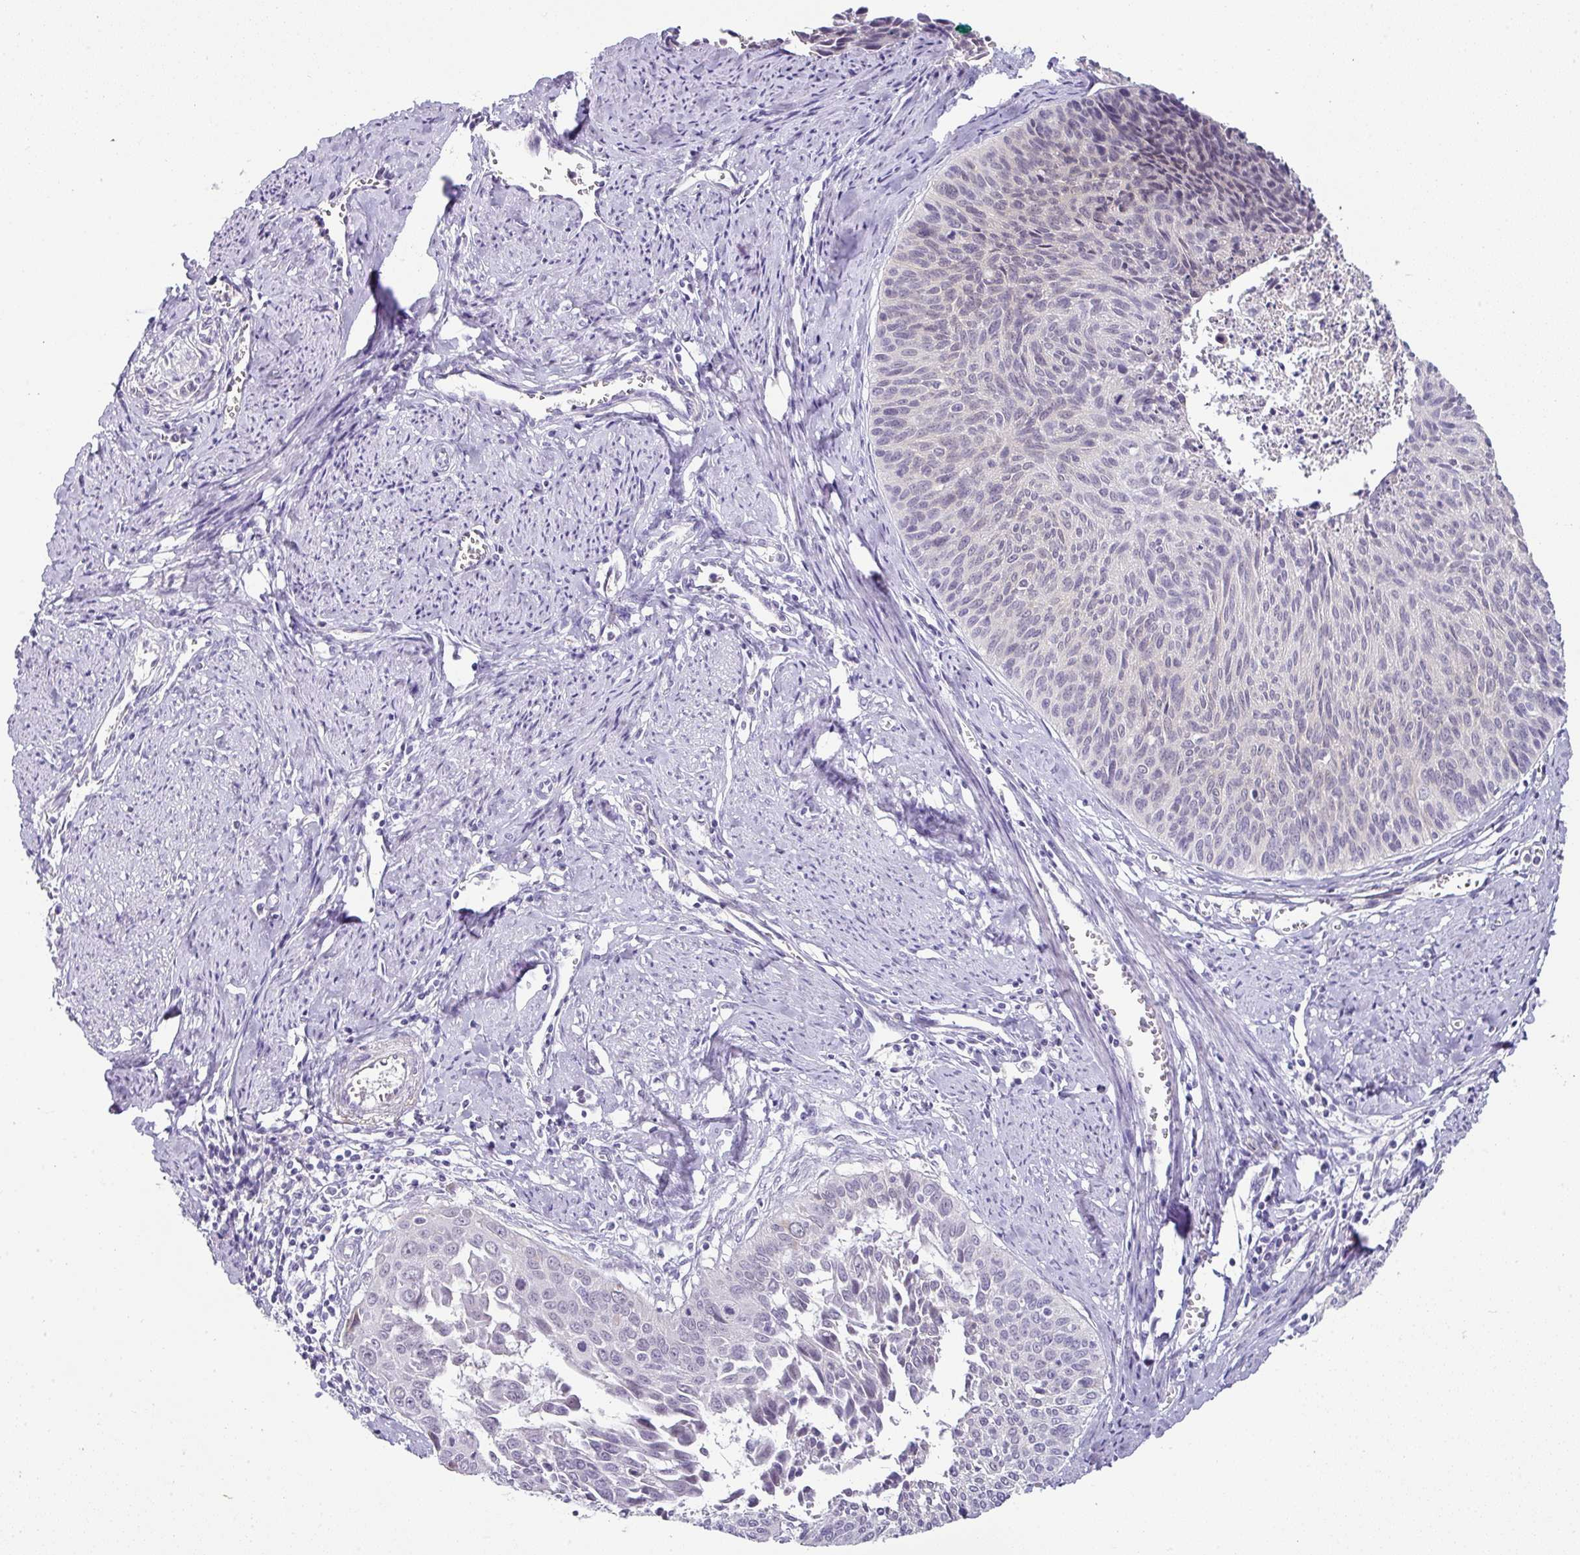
{"staining": {"intensity": "negative", "quantity": "none", "location": "none"}, "tissue": "cervical cancer", "cell_type": "Tumor cells", "image_type": "cancer", "snomed": [{"axis": "morphology", "description": "Squamous cell carcinoma, NOS"}, {"axis": "topography", "description": "Cervix"}], "caption": "Immunohistochemistry histopathology image of cervical cancer stained for a protein (brown), which shows no positivity in tumor cells.", "gene": "FGF17", "patient": {"sex": "female", "age": 55}}